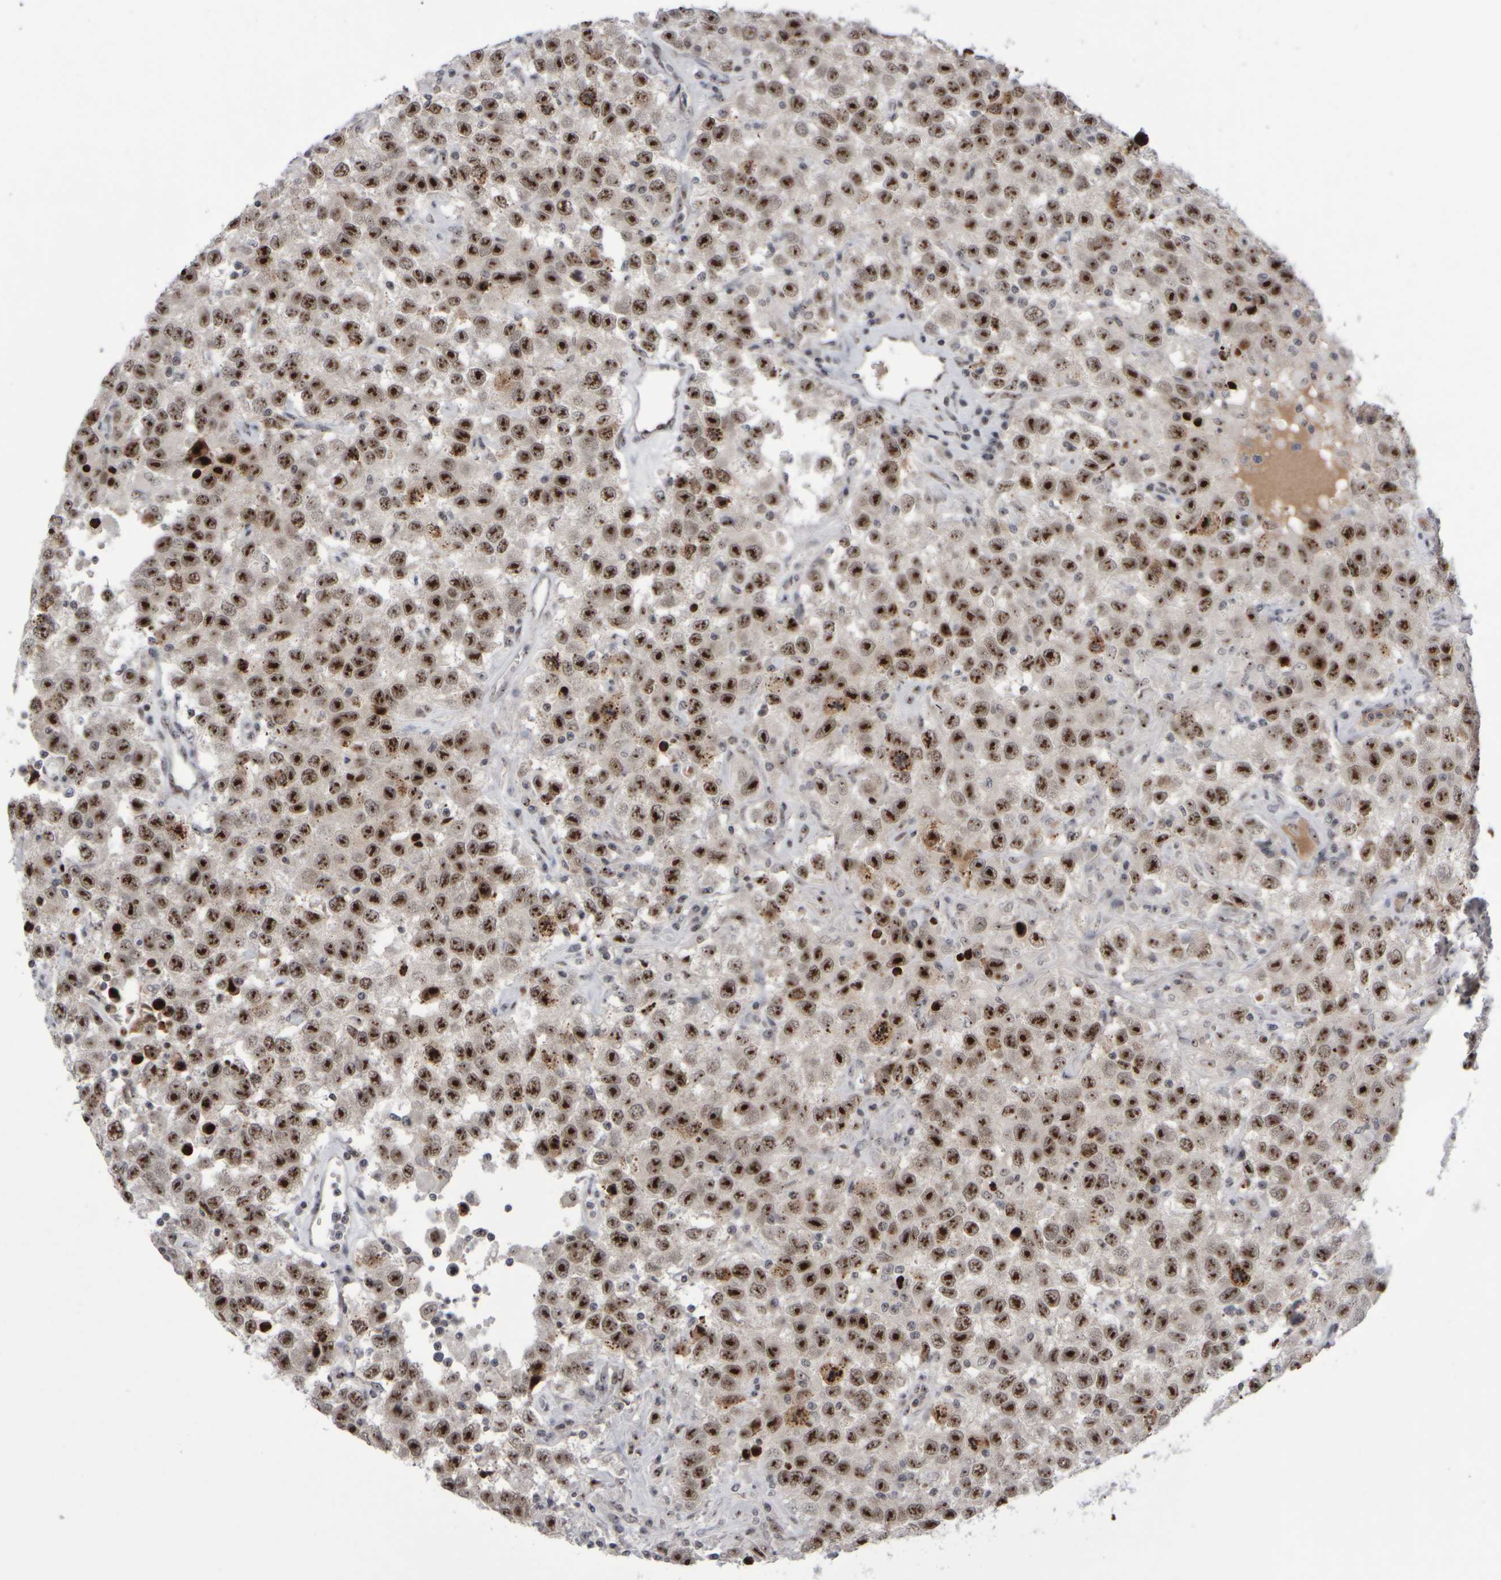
{"staining": {"intensity": "strong", "quantity": ">75%", "location": "nuclear"}, "tissue": "testis cancer", "cell_type": "Tumor cells", "image_type": "cancer", "snomed": [{"axis": "morphology", "description": "Seminoma, NOS"}, {"axis": "topography", "description": "Testis"}], "caption": "A histopathology image of testis cancer (seminoma) stained for a protein demonstrates strong nuclear brown staining in tumor cells.", "gene": "SURF6", "patient": {"sex": "male", "age": 41}}